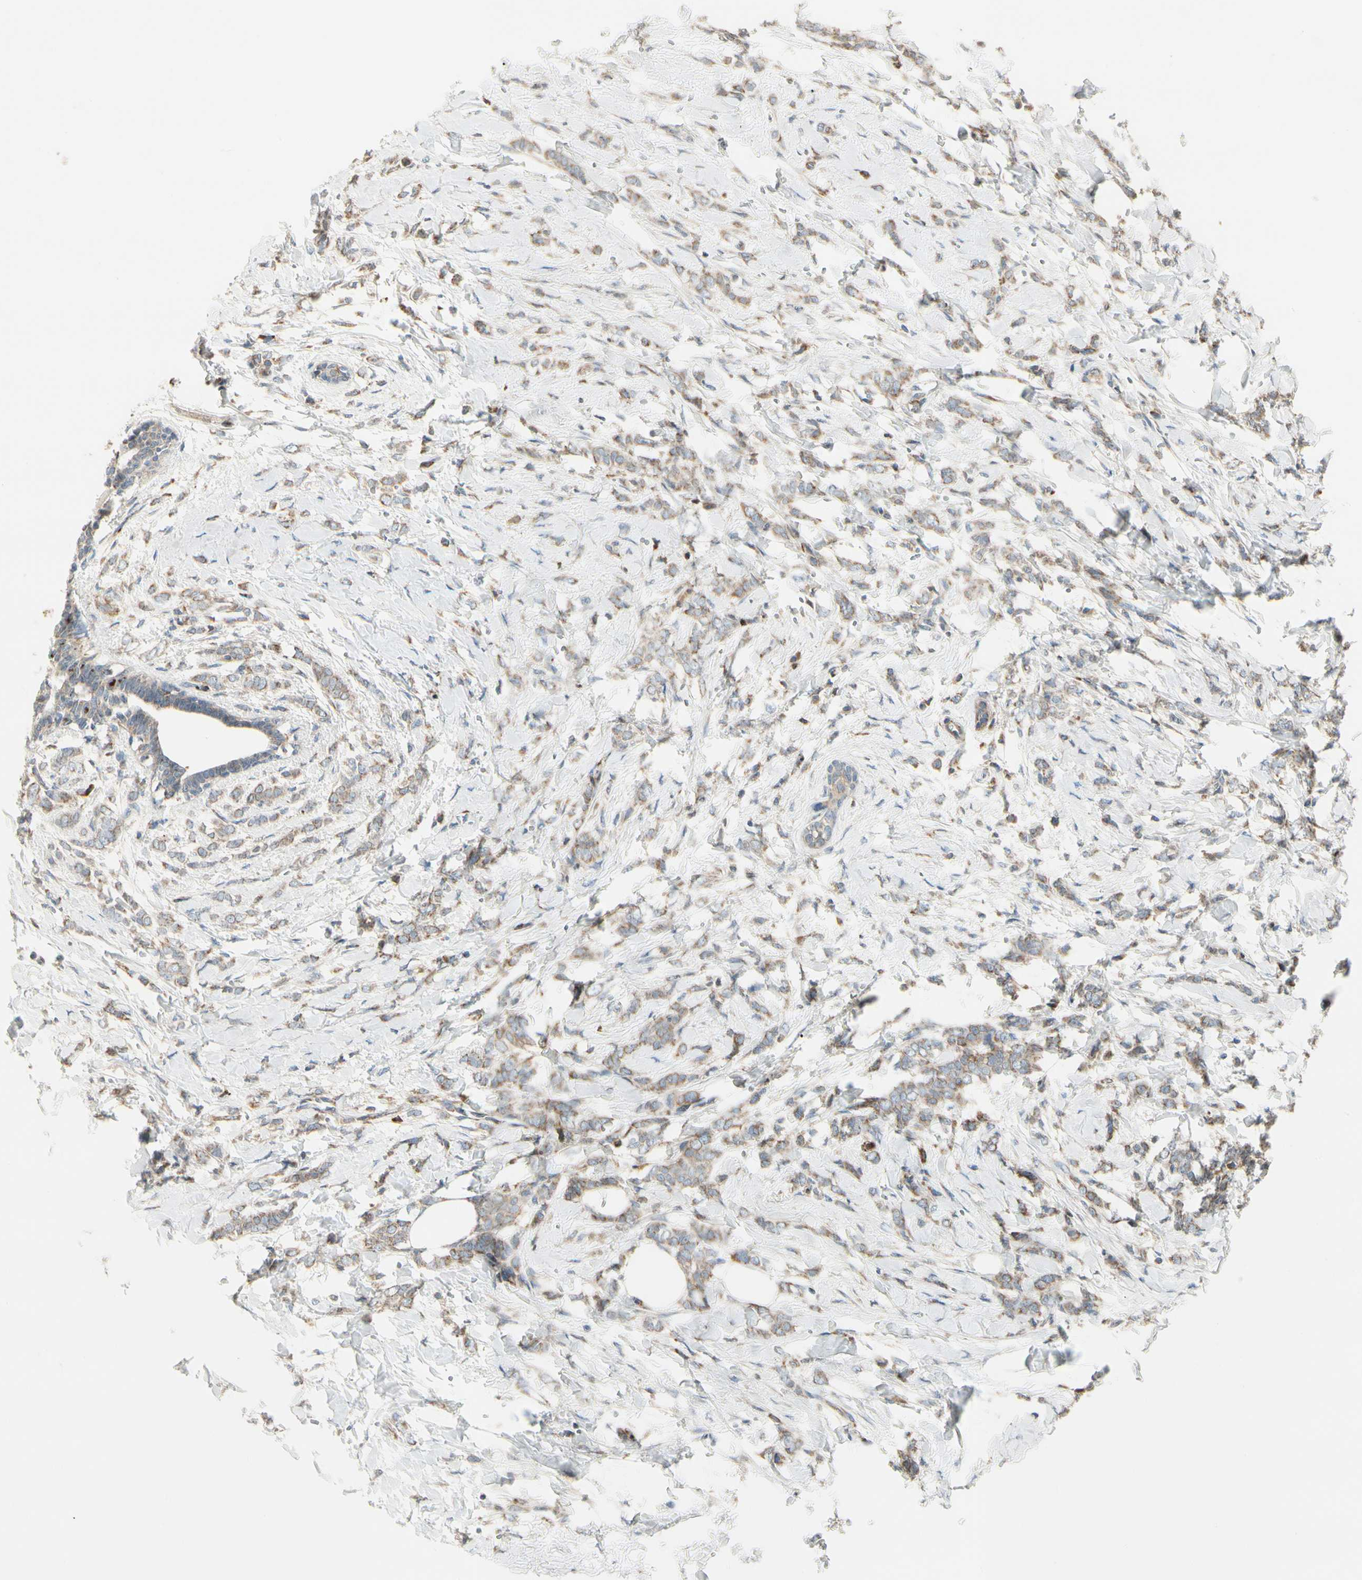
{"staining": {"intensity": "weak", "quantity": ">75%", "location": "cytoplasmic/membranous"}, "tissue": "breast cancer", "cell_type": "Tumor cells", "image_type": "cancer", "snomed": [{"axis": "morphology", "description": "Lobular carcinoma, in situ"}, {"axis": "morphology", "description": "Lobular carcinoma"}, {"axis": "topography", "description": "Breast"}], "caption": "Breast lobular carcinoma stained with a protein marker displays weak staining in tumor cells.", "gene": "MRPL9", "patient": {"sex": "female", "age": 41}}